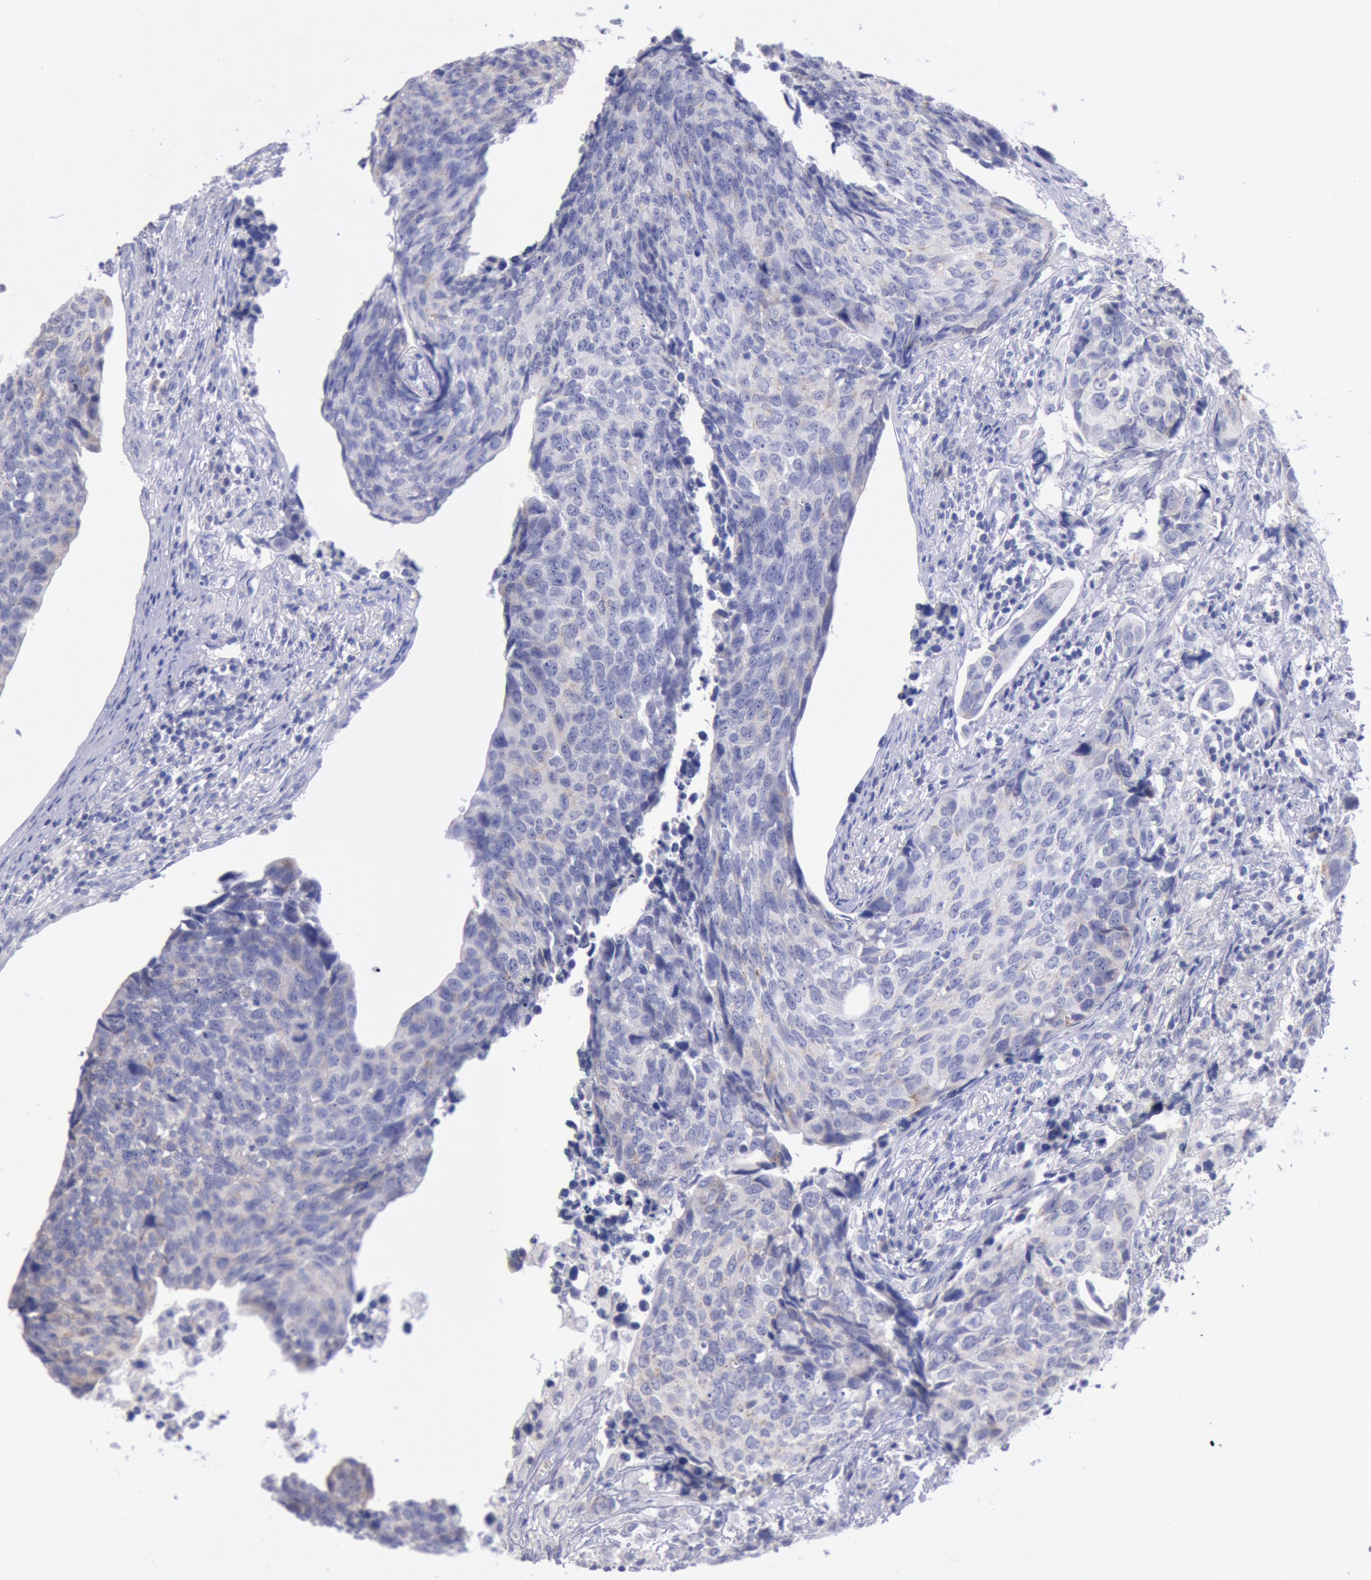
{"staining": {"intensity": "negative", "quantity": "none", "location": "none"}, "tissue": "urothelial cancer", "cell_type": "Tumor cells", "image_type": "cancer", "snomed": [{"axis": "morphology", "description": "Urothelial carcinoma, High grade"}, {"axis": "topography", "description": "Urinary bladder"}], "caption": "Immunohistochemical staining of urothelial cancer demonstrates no significant expression in tumor cells.", "gene": "GAL3ST1", "patient": {"sex": "male", "age": 81}}